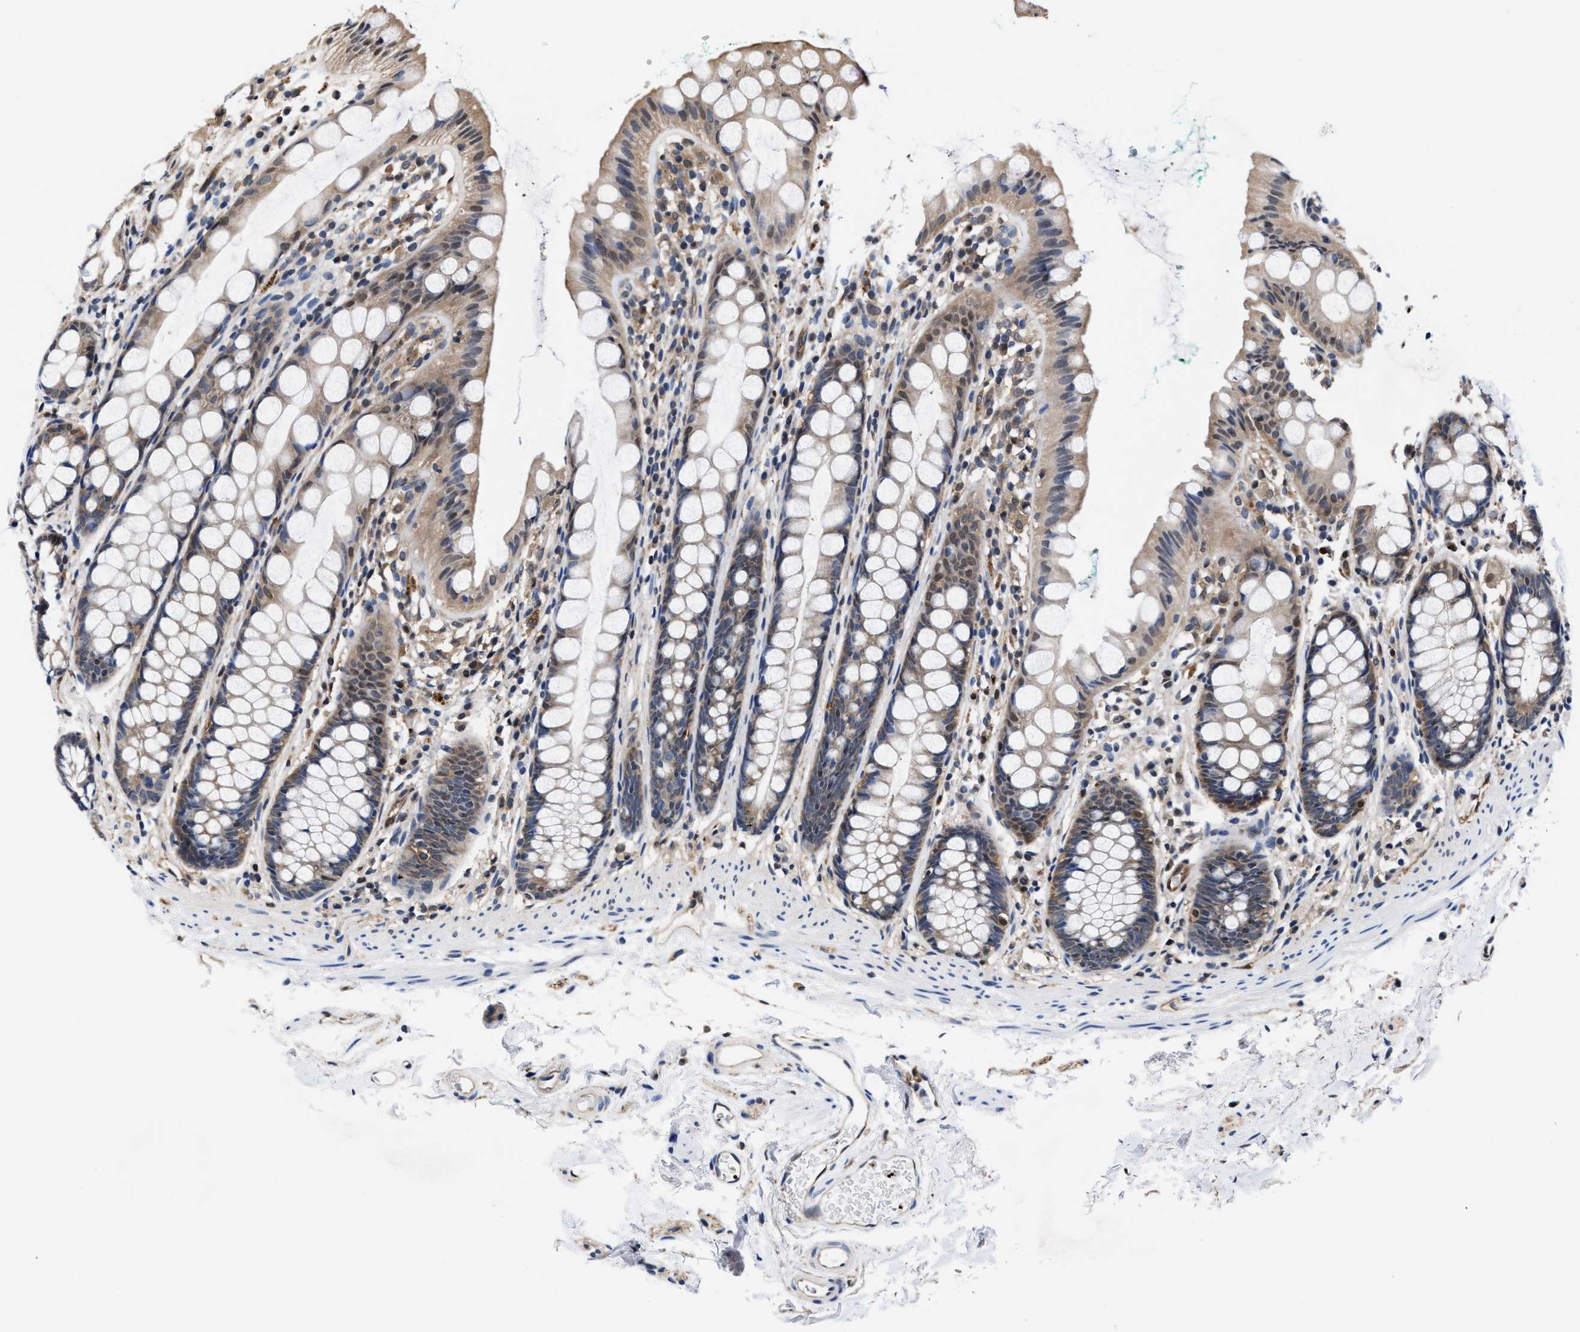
{"staining": {"intensity": "weak", "quantity": ">75%", "location": "cytoplasmic/membranous,nuclear"}, "tissue": "rectum", "cell_type": "Glandular cells", "image_type": "normal", "snomed": [{"axis": "morphology", "description": "Normal tissue, NOS"}, {"axis": "topography", "description": "Rectum"}], "caption": "A brown stain labels weak cytoplasmic/membranous,nuclear expression of a protein in glandular cells of unremarkable human rectum.", "gene": "ACLY", "patient": {"sex": "female", "age": 65}}